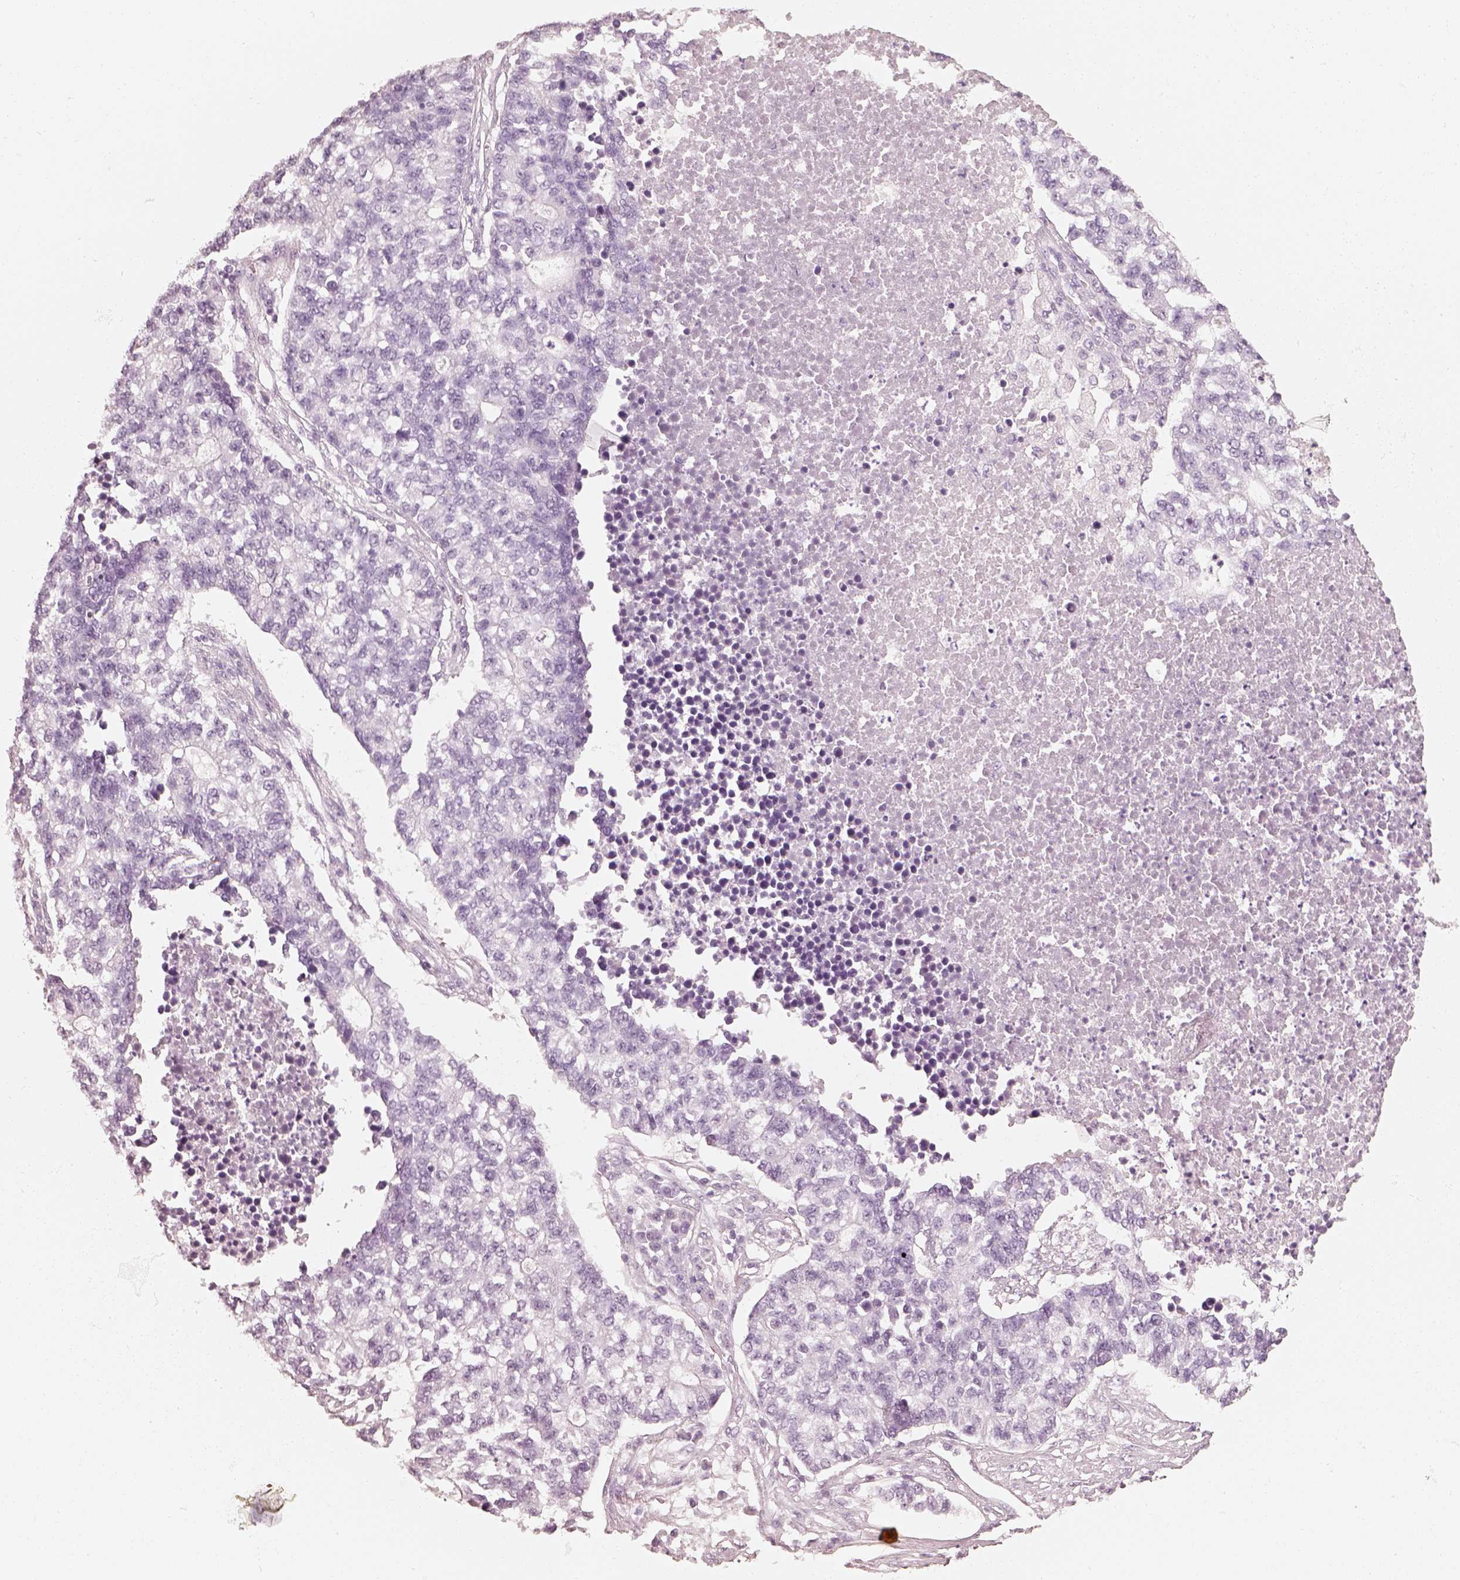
{"staining": {"intensity": "negative", "quantity": "none", "location": "none"}, "tissue": "lung cancer", "cell_type": "Tumor cells", "image_type": "cancer", "snomed": [{"axis": "morphology", "description": "Adenocarcinoma, NOS"}, {"axis": "topography", "description": "Lung"}], "caption": "Tumor cells are negative for protein expression in human lung adenocarcinoma.", "gene": "R3HDML", "patient": {"sex": "male", "age": 57}}